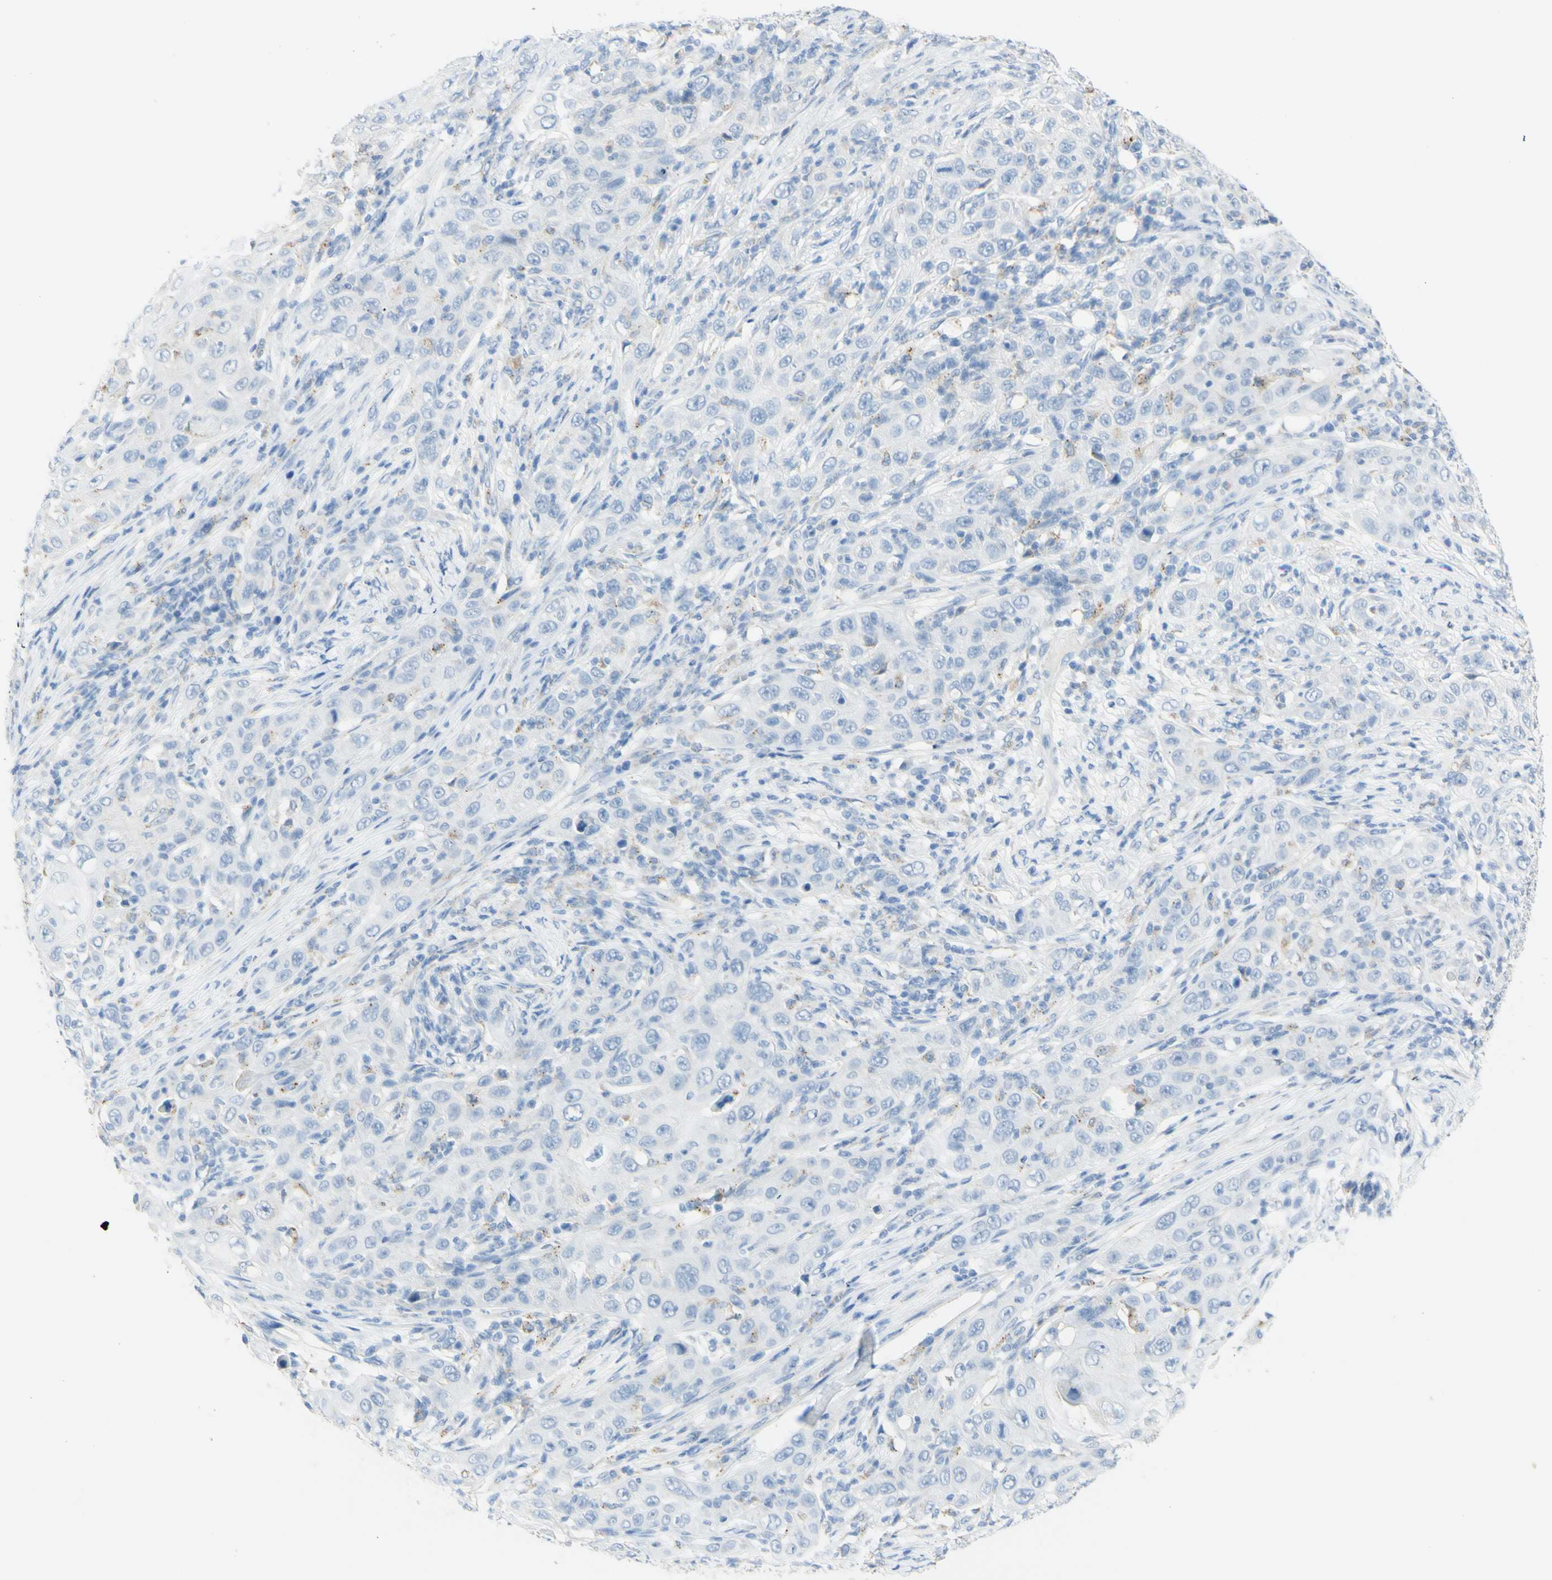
{"staining": {"intensity": "negative", "quantity": "none", "location": "none"}, "tissue": "skin cancer", "cell_type": "Tumor cells", "image_type": "cancer", "snomed": [{"axis": "morphology", "description": "Squamous cell carcinoma, NOS"}, {"axis": "topography", "description": "Skin"}], "caption": "IHC of squamous cell carcinoma (skin) shows no expression in tumor cells.", "gene": "TSPAN1", "patient": {"sex": "female", "age": 88}}